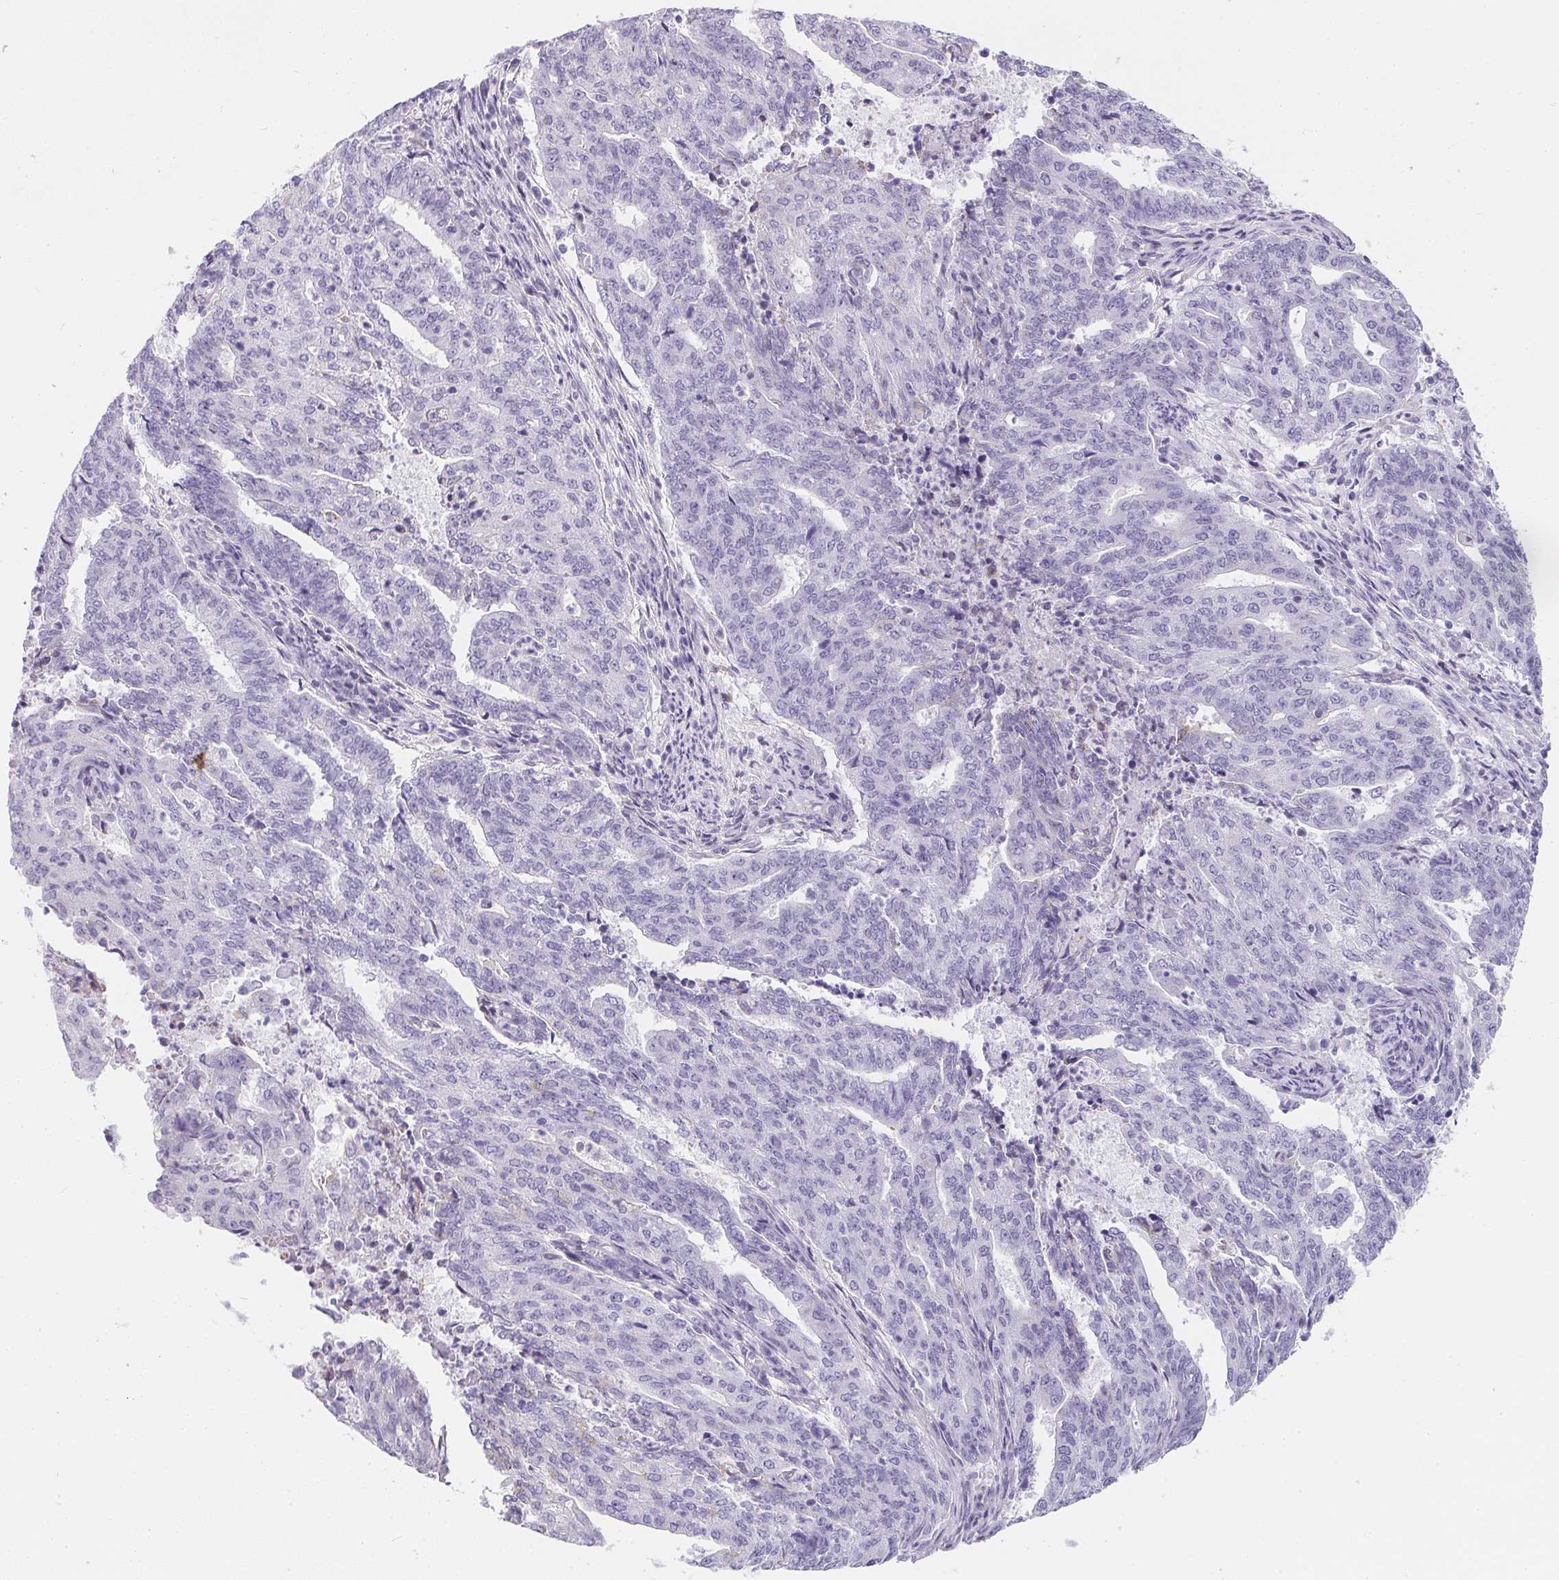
{"staining": {"intensity": "negative", "quantity": "none", "location": "none"}, "tissue": "endometrial cancer", "cell_type": "Tumor cells", "image_type": "cancer", "snomed": [{"axis": "morphology", "description": "Adenocarcinoma, NOS"}, {"axis": "topography", "description": "Endometrium"}], "caption": "A histopathology image of endometrial adenocarcinoma stained for a protein exhibits no brown staining in tumor cells. (Stains: DAB immunohistochemistry (IHC) with hematoxylin counter stain, Microscopy: brightfield microscopy at high magnification).", "gene": "MAP1A", "patient": {"sex": "female", "age": 82}}